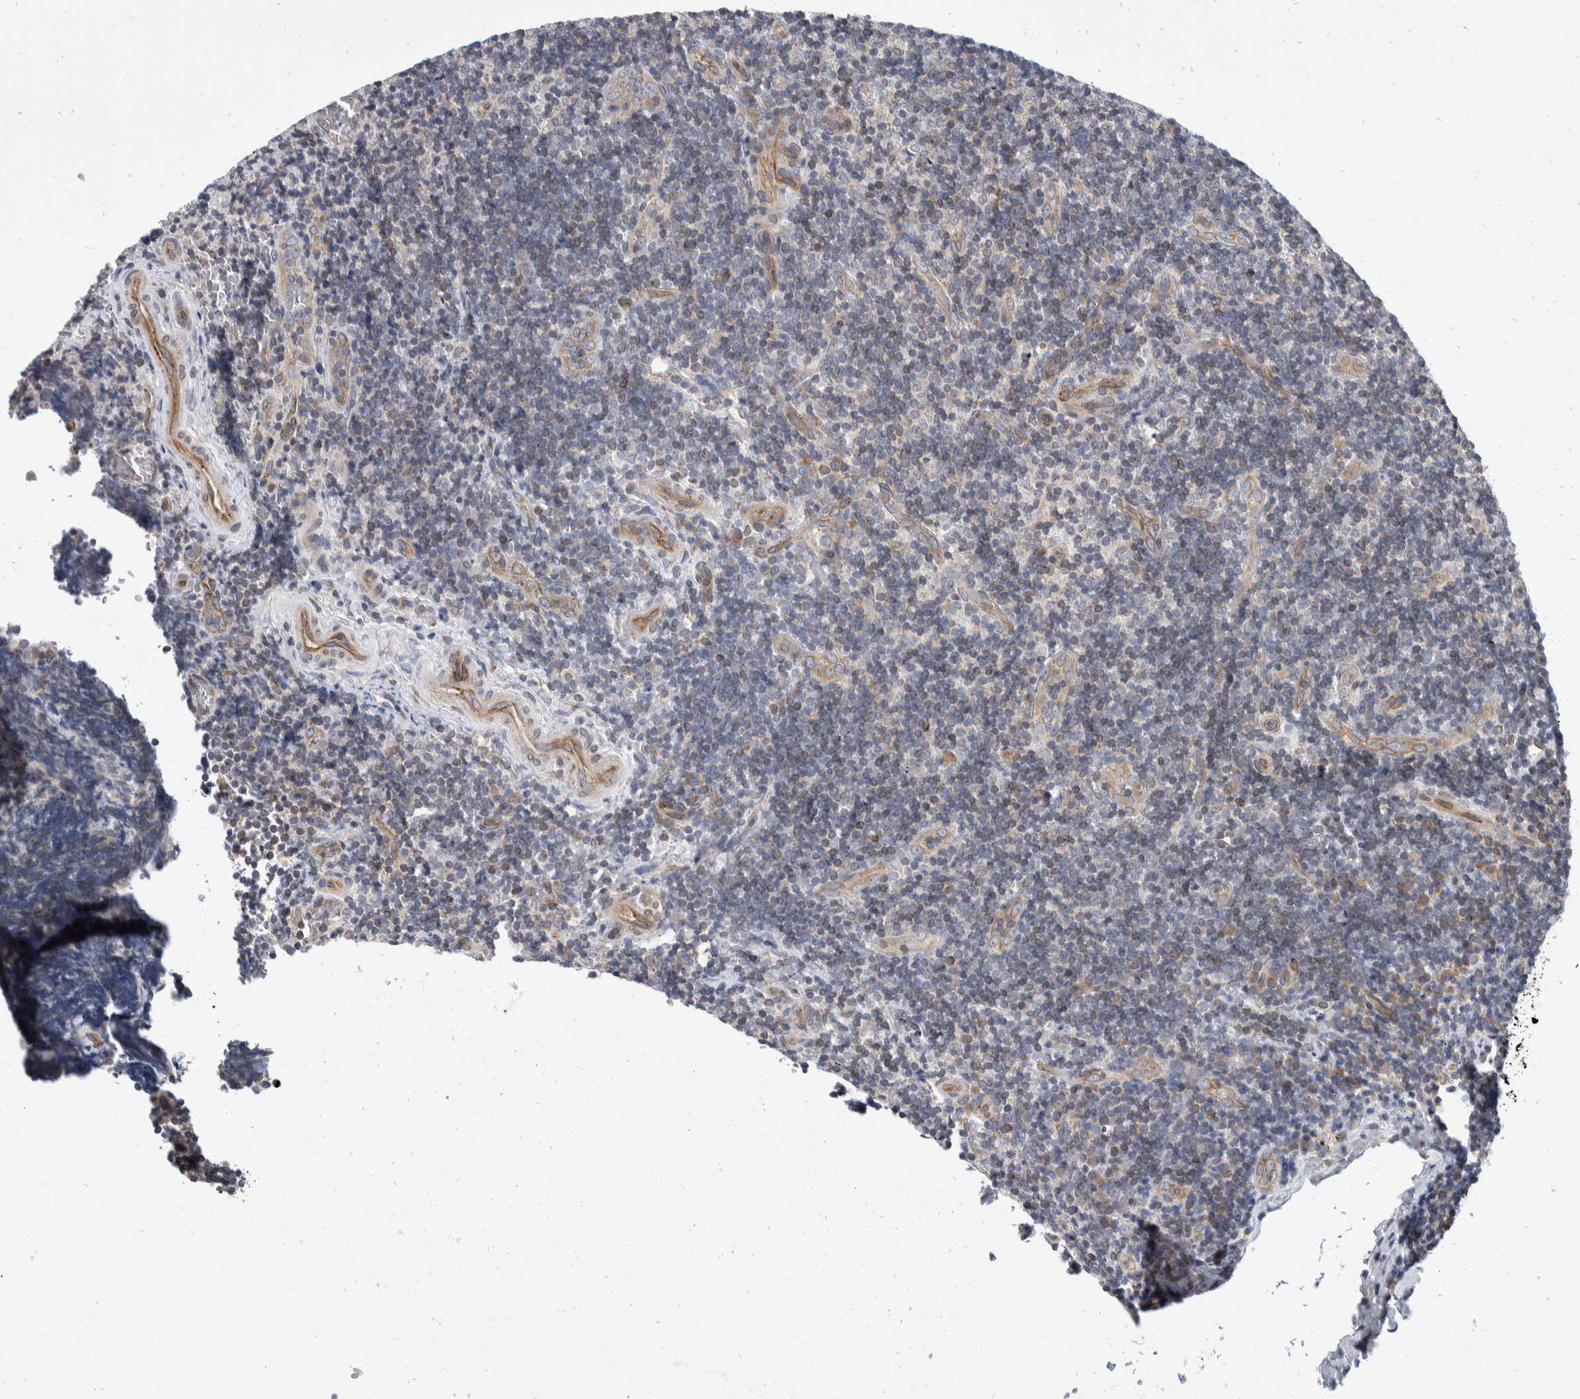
{"staining": {"intensity": "negative", "quantity": "none", "location": "none"}, "tissue": "lymphoma", "cell_type": "Tumor cells", "image_type": "cancer", "snomed": [{"axis": "morphology", "description": "Malignant lymphoma, non-Hodgkin's type, High grade"}, {"axis": "topography", "description": "Tonsil"}], "caption": "IHC micrograph of neoplastic tissue: lymphoma stained with DAB displays no significant protein positivity in tumor cells.", "gene": "TMEM245", "patient": {"sex": "female", "age": 36}}